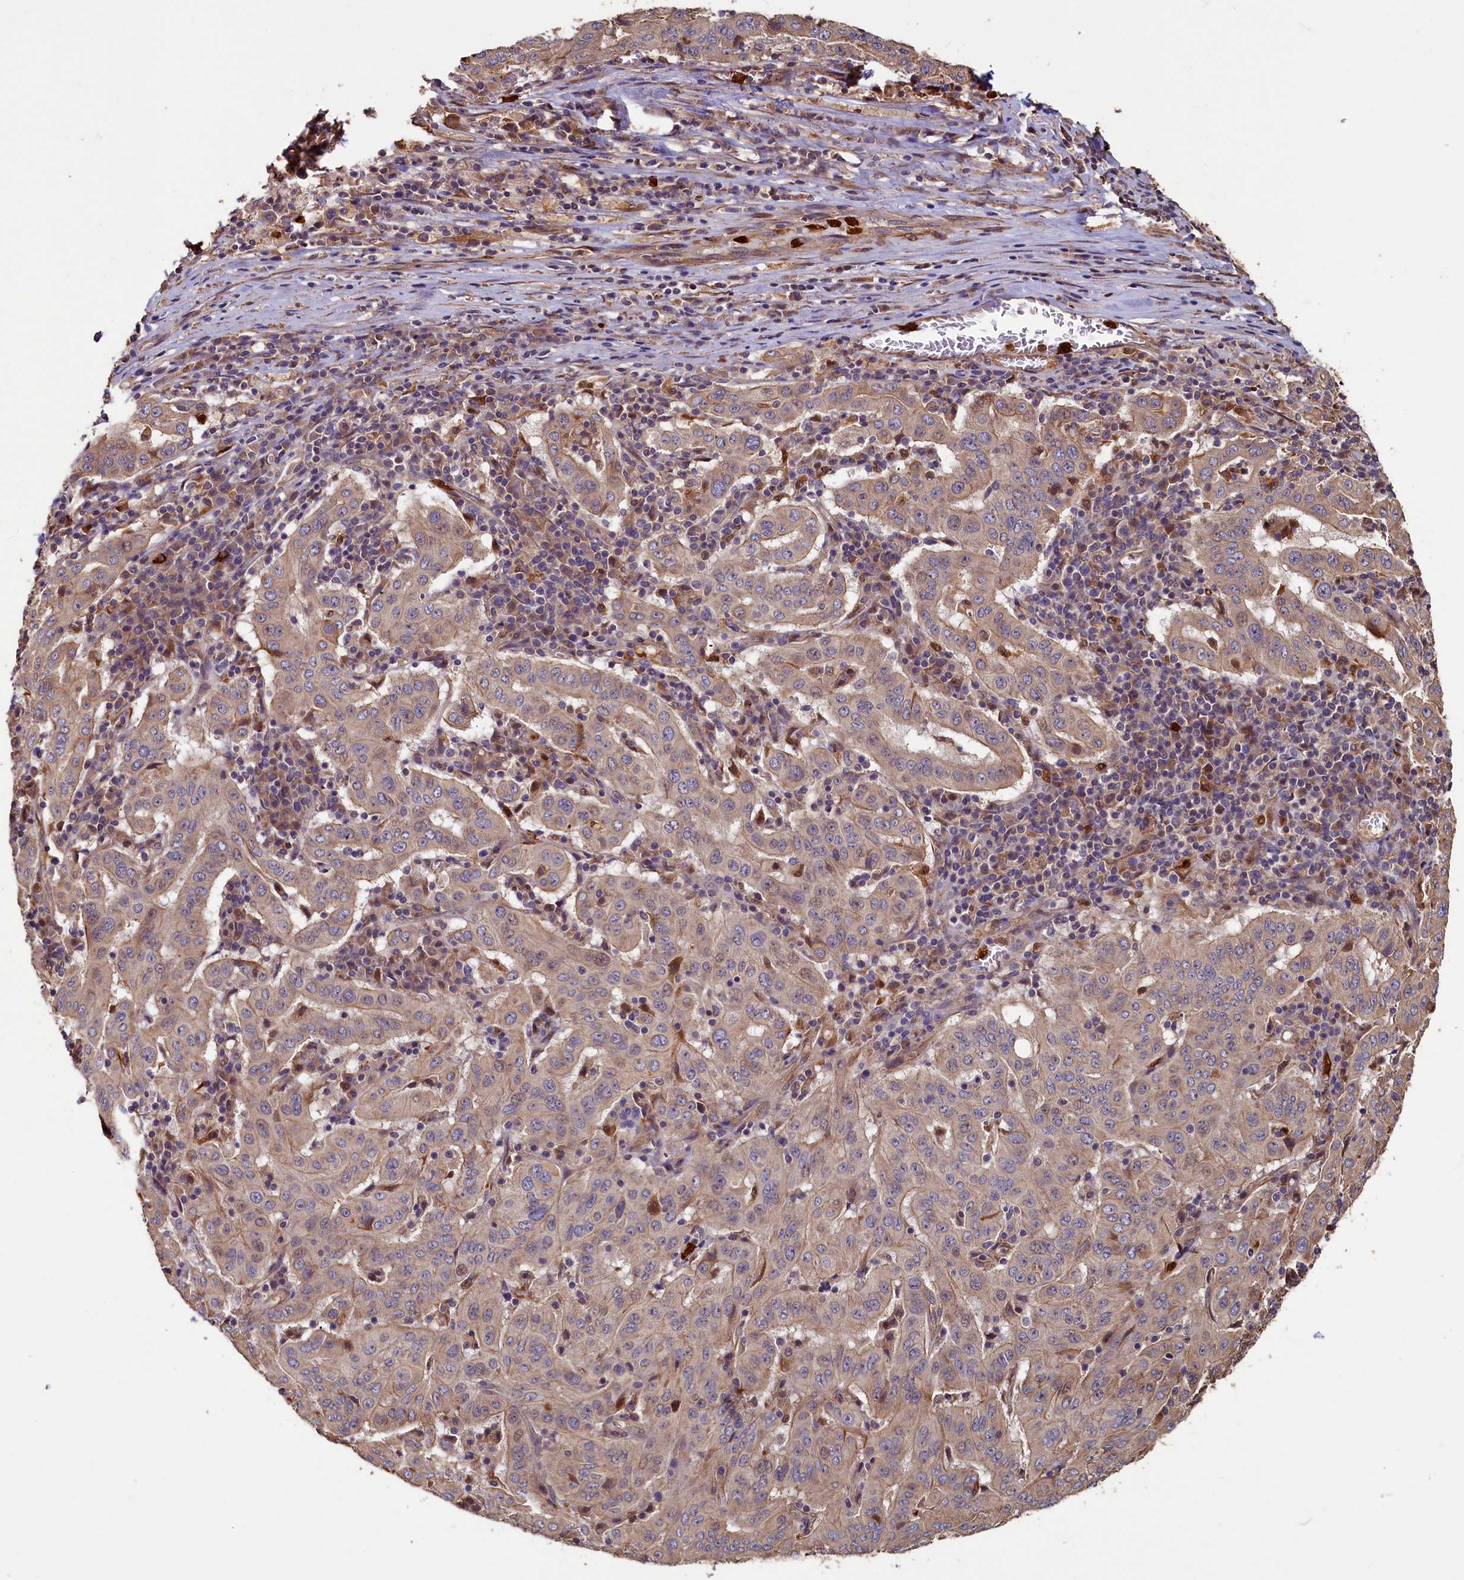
{"staining": {"intensity": "moderate", "quantity": ">75%", "location": "cytoplasmic/membranous"}, "tissue": "pancreatic cancer", "cell_type": "Tumor cells", "image_type": "cancer", "snomed": [{"axis": "morphology", "description": "Adenocarcinoma, NOS"}, {"axis": "topography", "description": "Pancreas"}], "caption": "The histopathology image reveals immunohistochemical staining of pancreatic adenocarcinoma. There is moderate cytoplasmic/membranous staining is identified in about >75% of tumor cells.", "gene": "CCDC102B", "patient": {"sex": "male", "age": 63}}